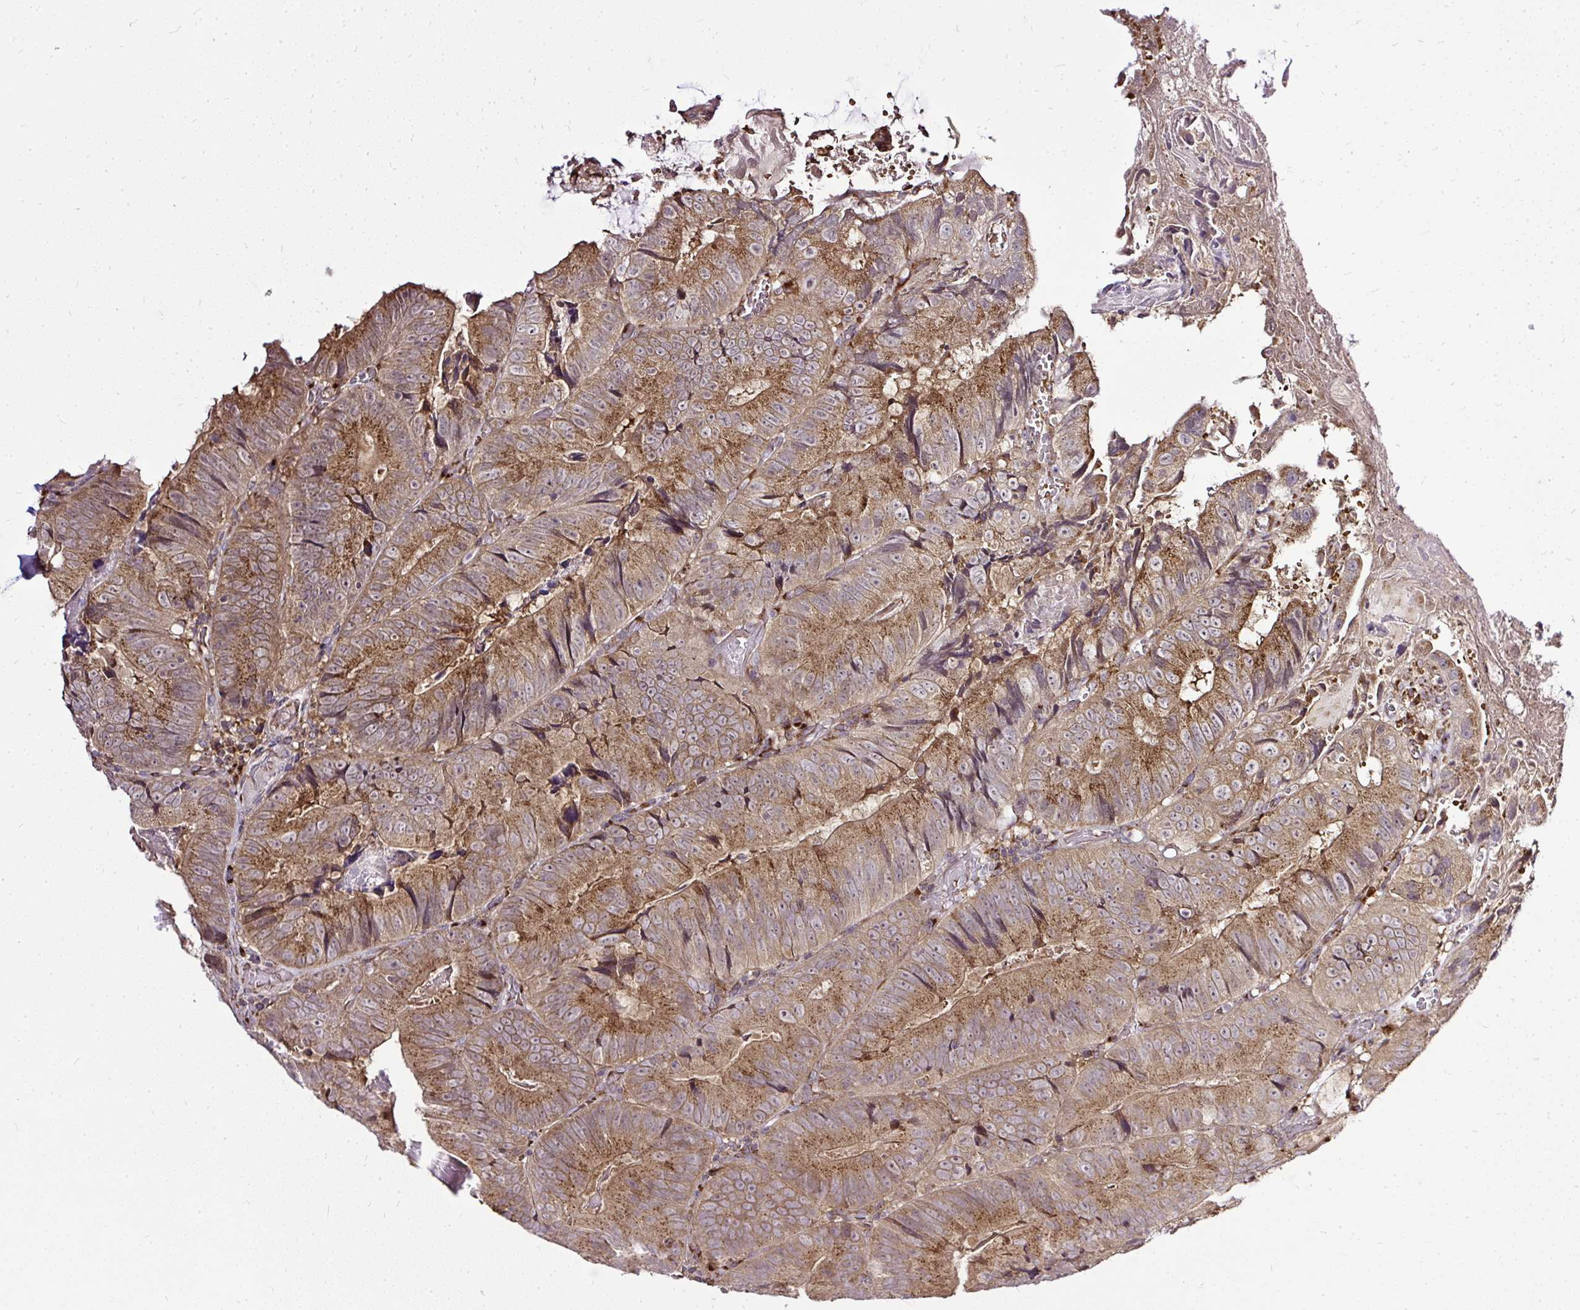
{"staining": {"intensity": "moderate", "quantity": ">75%", "location": "cytoplasmic/membranous"}, "tissue": "colorectal cancer", "cell_type": "Tumor cells", "image_type": "cancer", "snomed": [{"axis": "morphology", "description": "Adenocarcinoma, NOS"}, {"axis": "topography", "description": "Colon"}], "caption": "Immunohistochemical staining of colorectal cancer (adenocarcinoma) shows medium levels of moderate cytoplasmic/membranous protein staining in approximately >75% of tumor cells. (DAB (3,3'-diaminobenzidine) IHC with brightfield microscopy, high magnification).", "gene": "SMC4", "patient": {"sex": "female", "age": 86}}